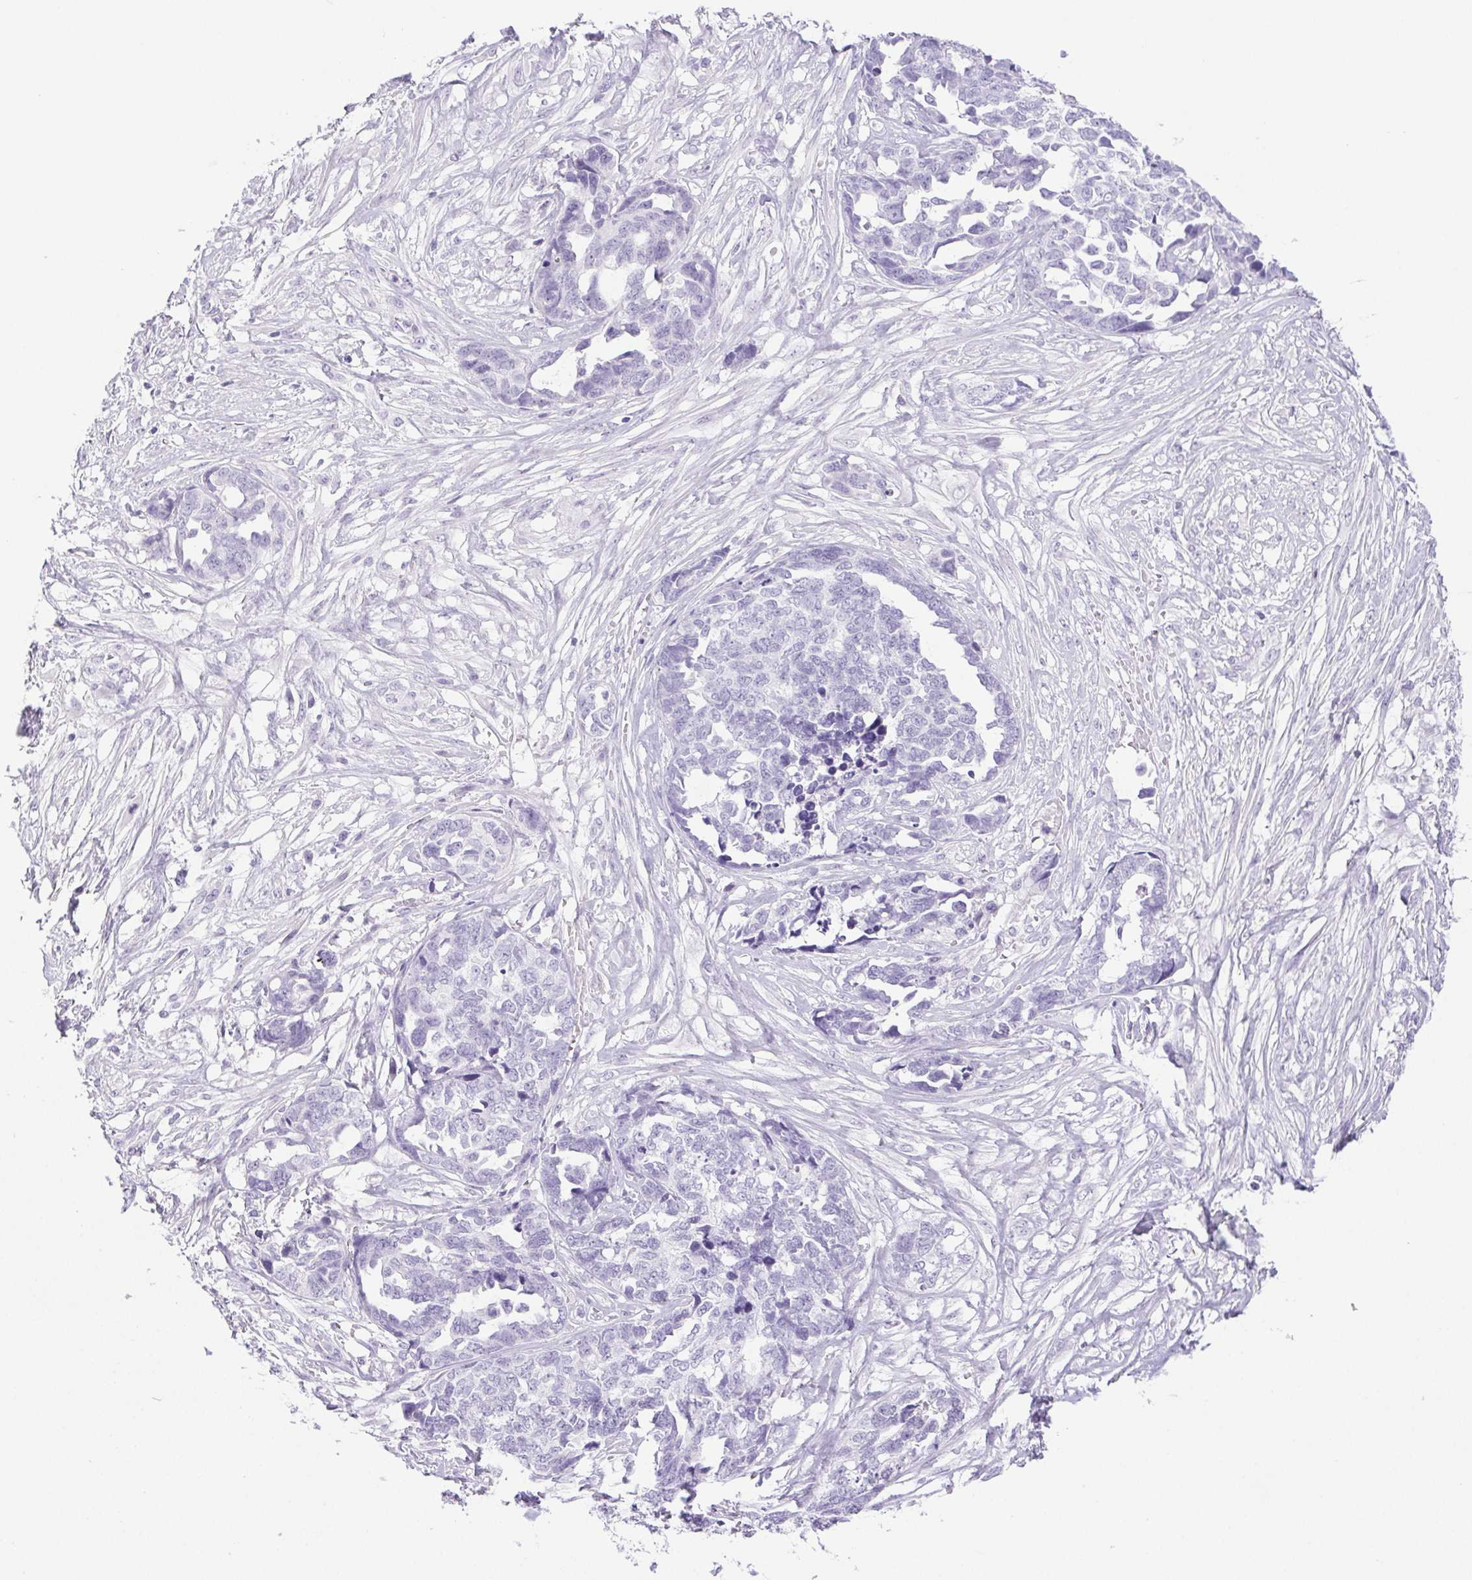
{"staining": {"intensity": "negative", "quantity": "none", "location": "none"}, "tissue": "ovarian cancer", "cell_type": "Tumor cells", "image_type": "cancer", "snomed": [{"axis": "morphology", "description": "Cystadenocarcinoma, serous, NOS"}, {"axis": "topography", "description": "Ovary"}], "caption": "Immunohistochemical staining of ovarian serous cystadenocarcinoma shows no significant staining in tumor cells.", "gene": "PAPPA2", "patient": {"sex": "female", "age": 69}}